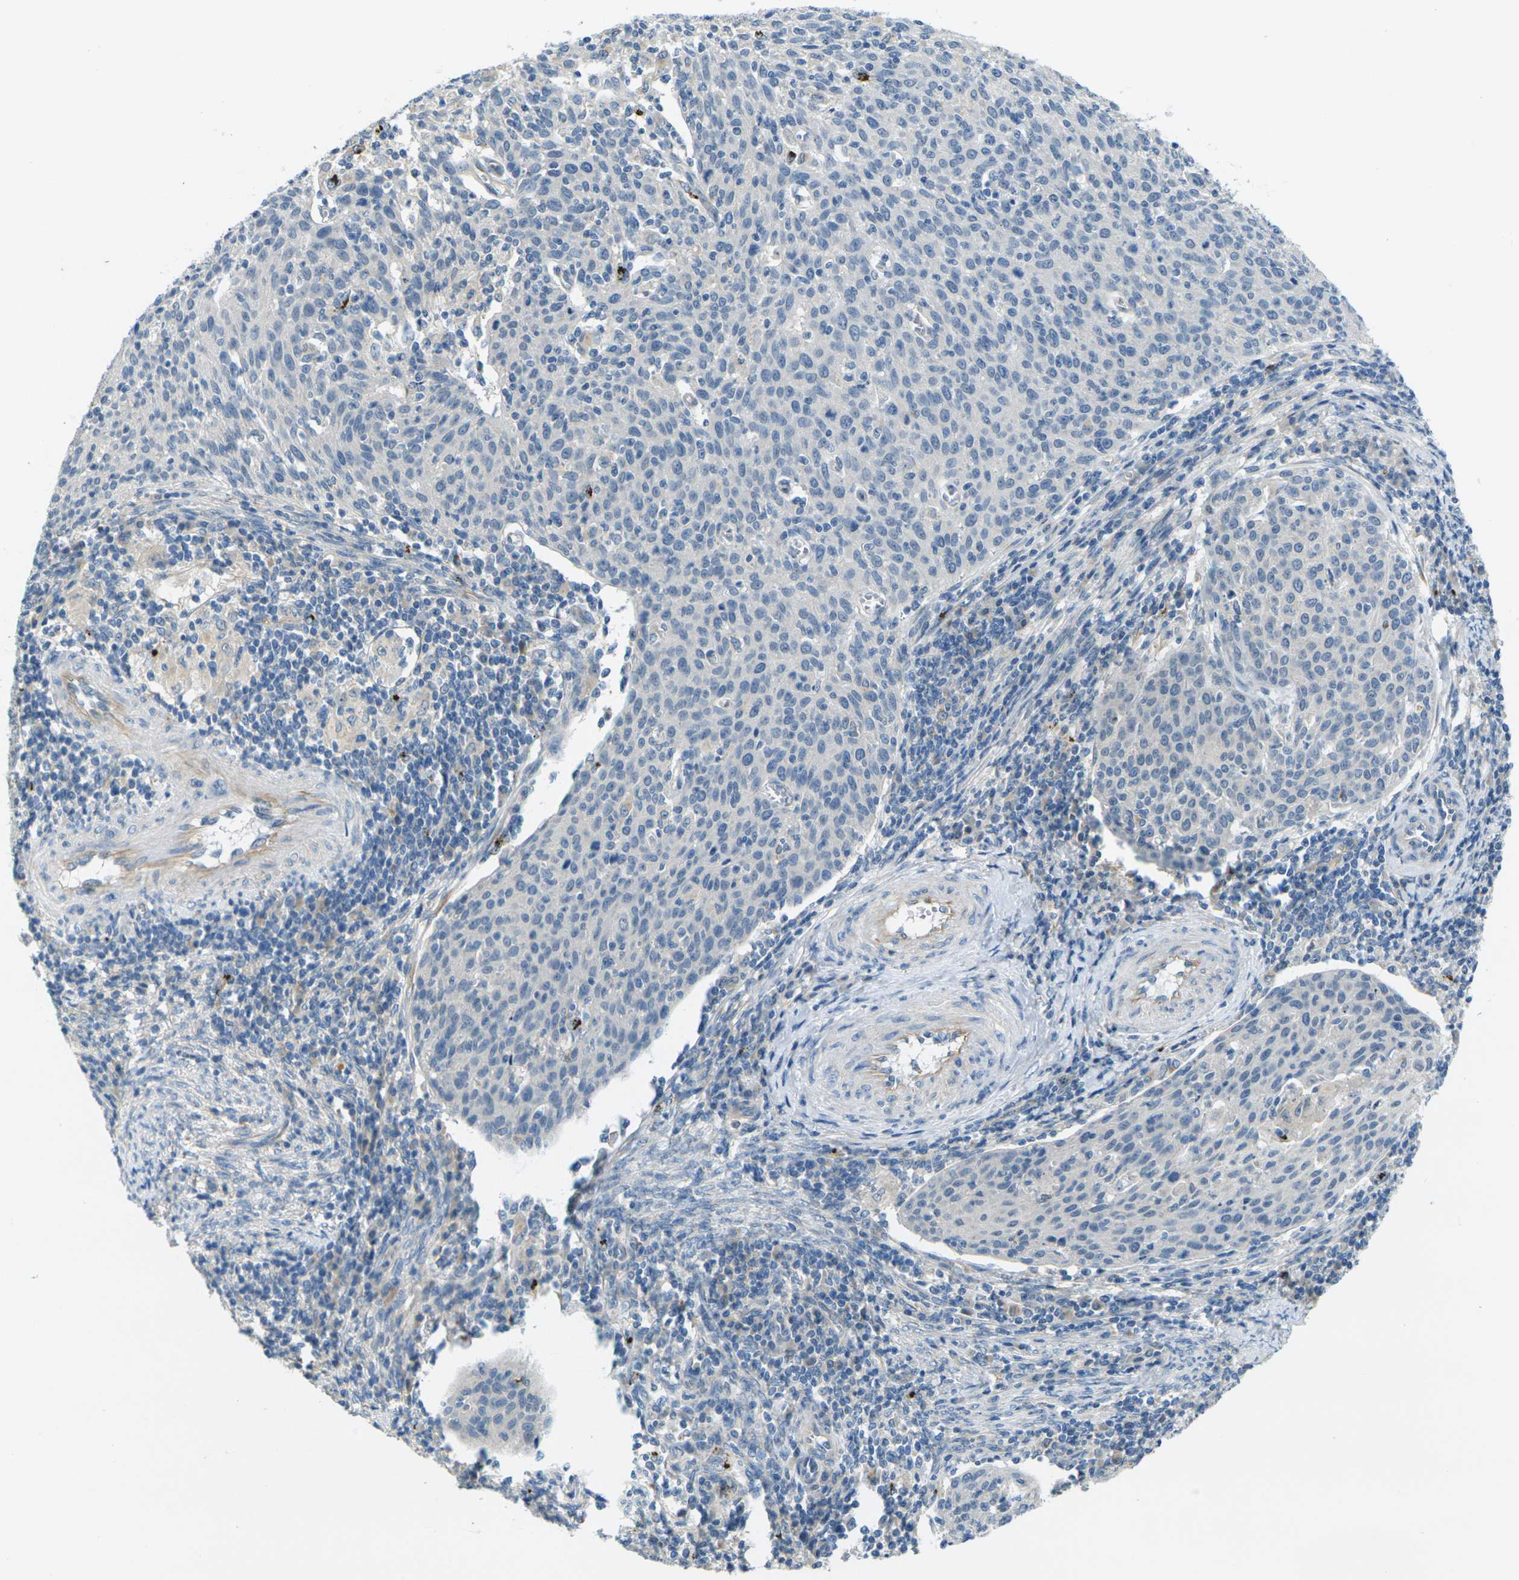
{"staining": {"intensity": "negative", "quantity": "none", "location": "none"}, "tissue": "cervical cancer", "cell_type": "Tumor cells", "image_type": "cancer", "snomed": [{"axis": "morphology", "description": "Squamous cell carcinoma, NOS"}, {"axis": "topography", "description": "Cervix"}], "caption": "Tumor cells are negative for protein expression in human cervical squamous cell carcinoma.", "gene": "CYP2C8", "patient": {"sex": "female", "age": 38}}